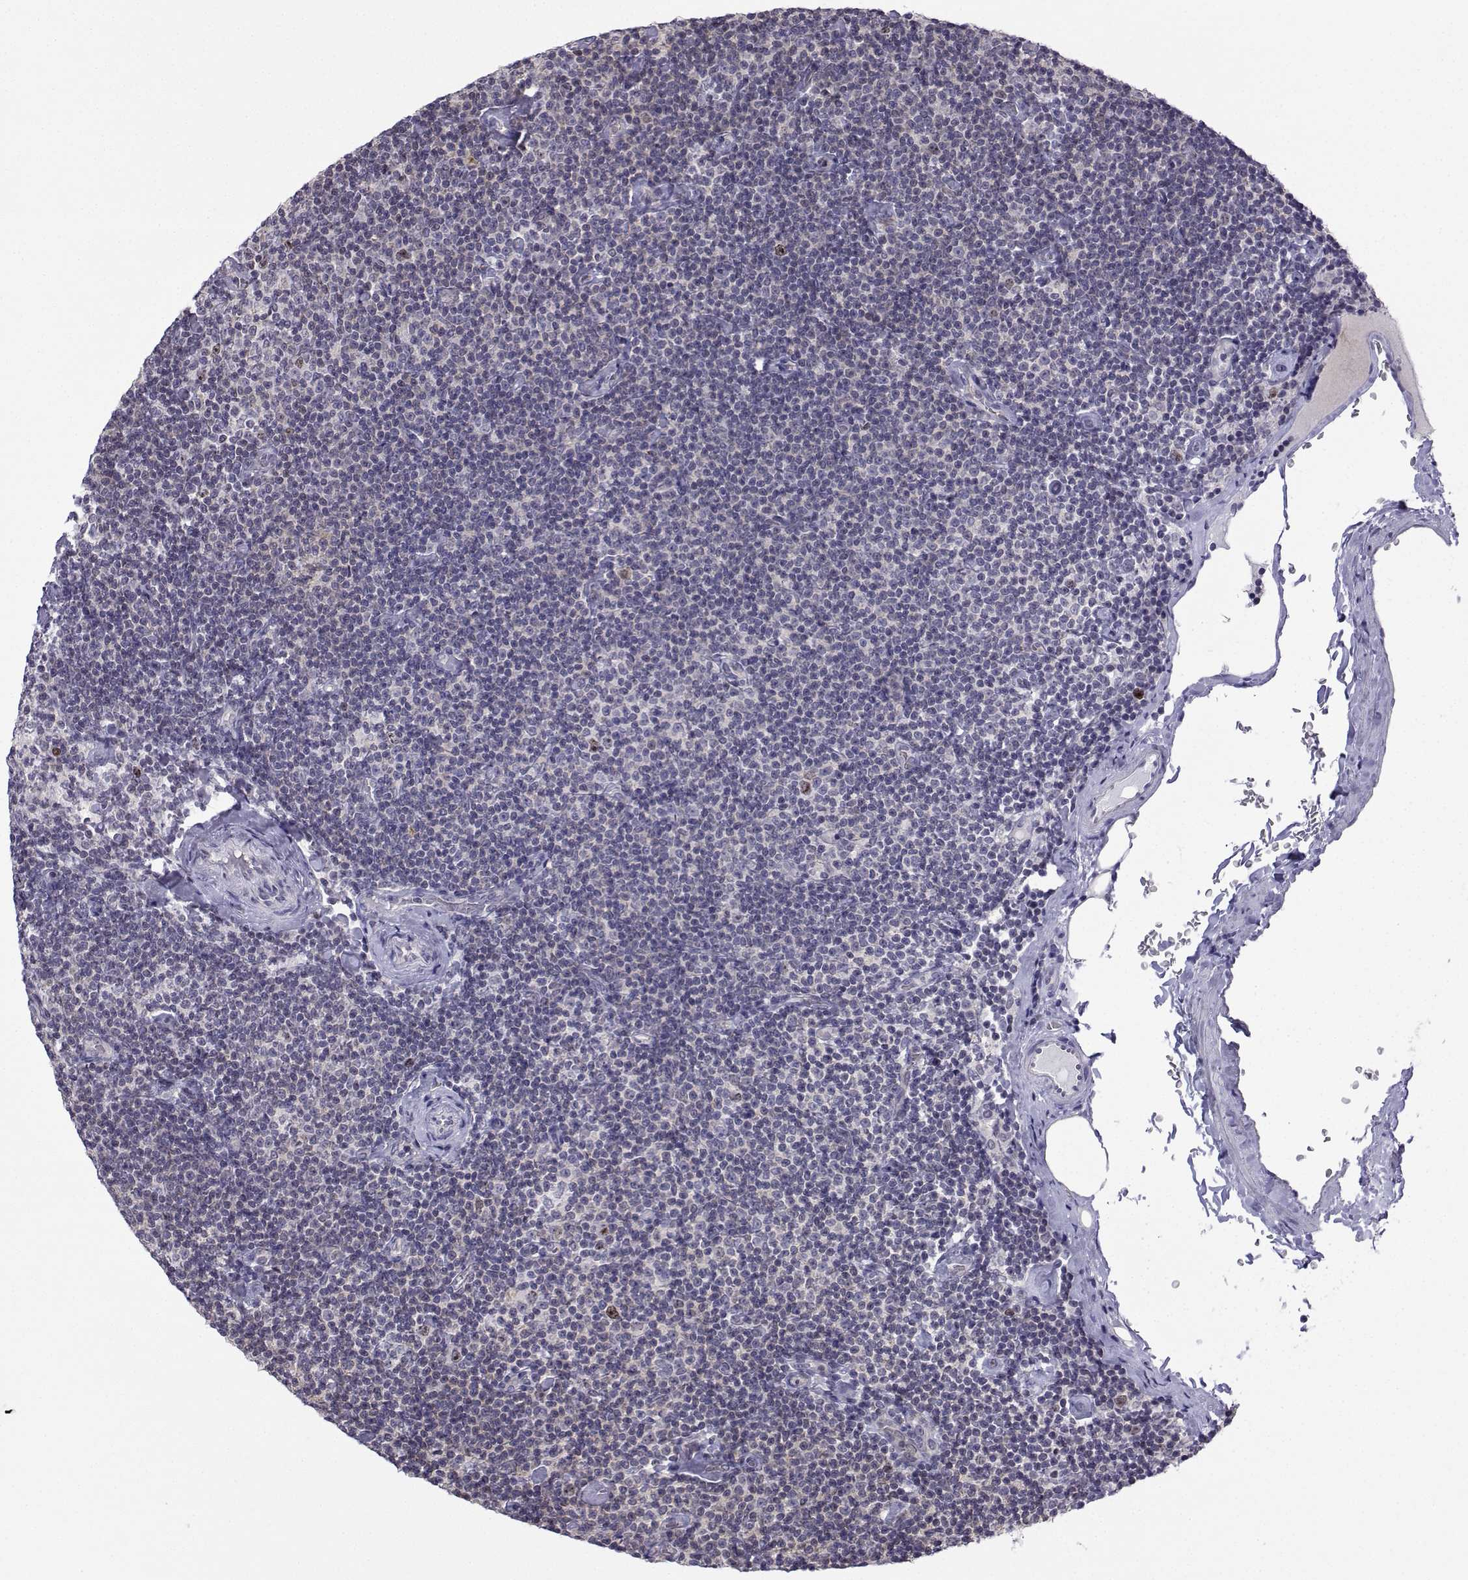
{"staining": {"intensity": "moderate", "quantity": "<25%", "location": "nuclear"}, "tissue": "lymphoma", "cell_type": "Tumor cells", "image_type": "cancer", "snomed": [{"axis": "morphology", "description": "Malignant lymphoma, non-Hodgkin's type, Low grade"}, {"axis": "topography", "description": "Lymph node"}], "caption": "Immunohistochemistry (IHC) photomicrograph of human malignant lymphoma, non-Hodgkin's type (low-grade) stained for a protein (brown), which exhibits low levels of moderate nuclear positivity in about <25% of tumor cells.", "gene": "INCENP", "patient": {"sex": "male", "age": 81}}